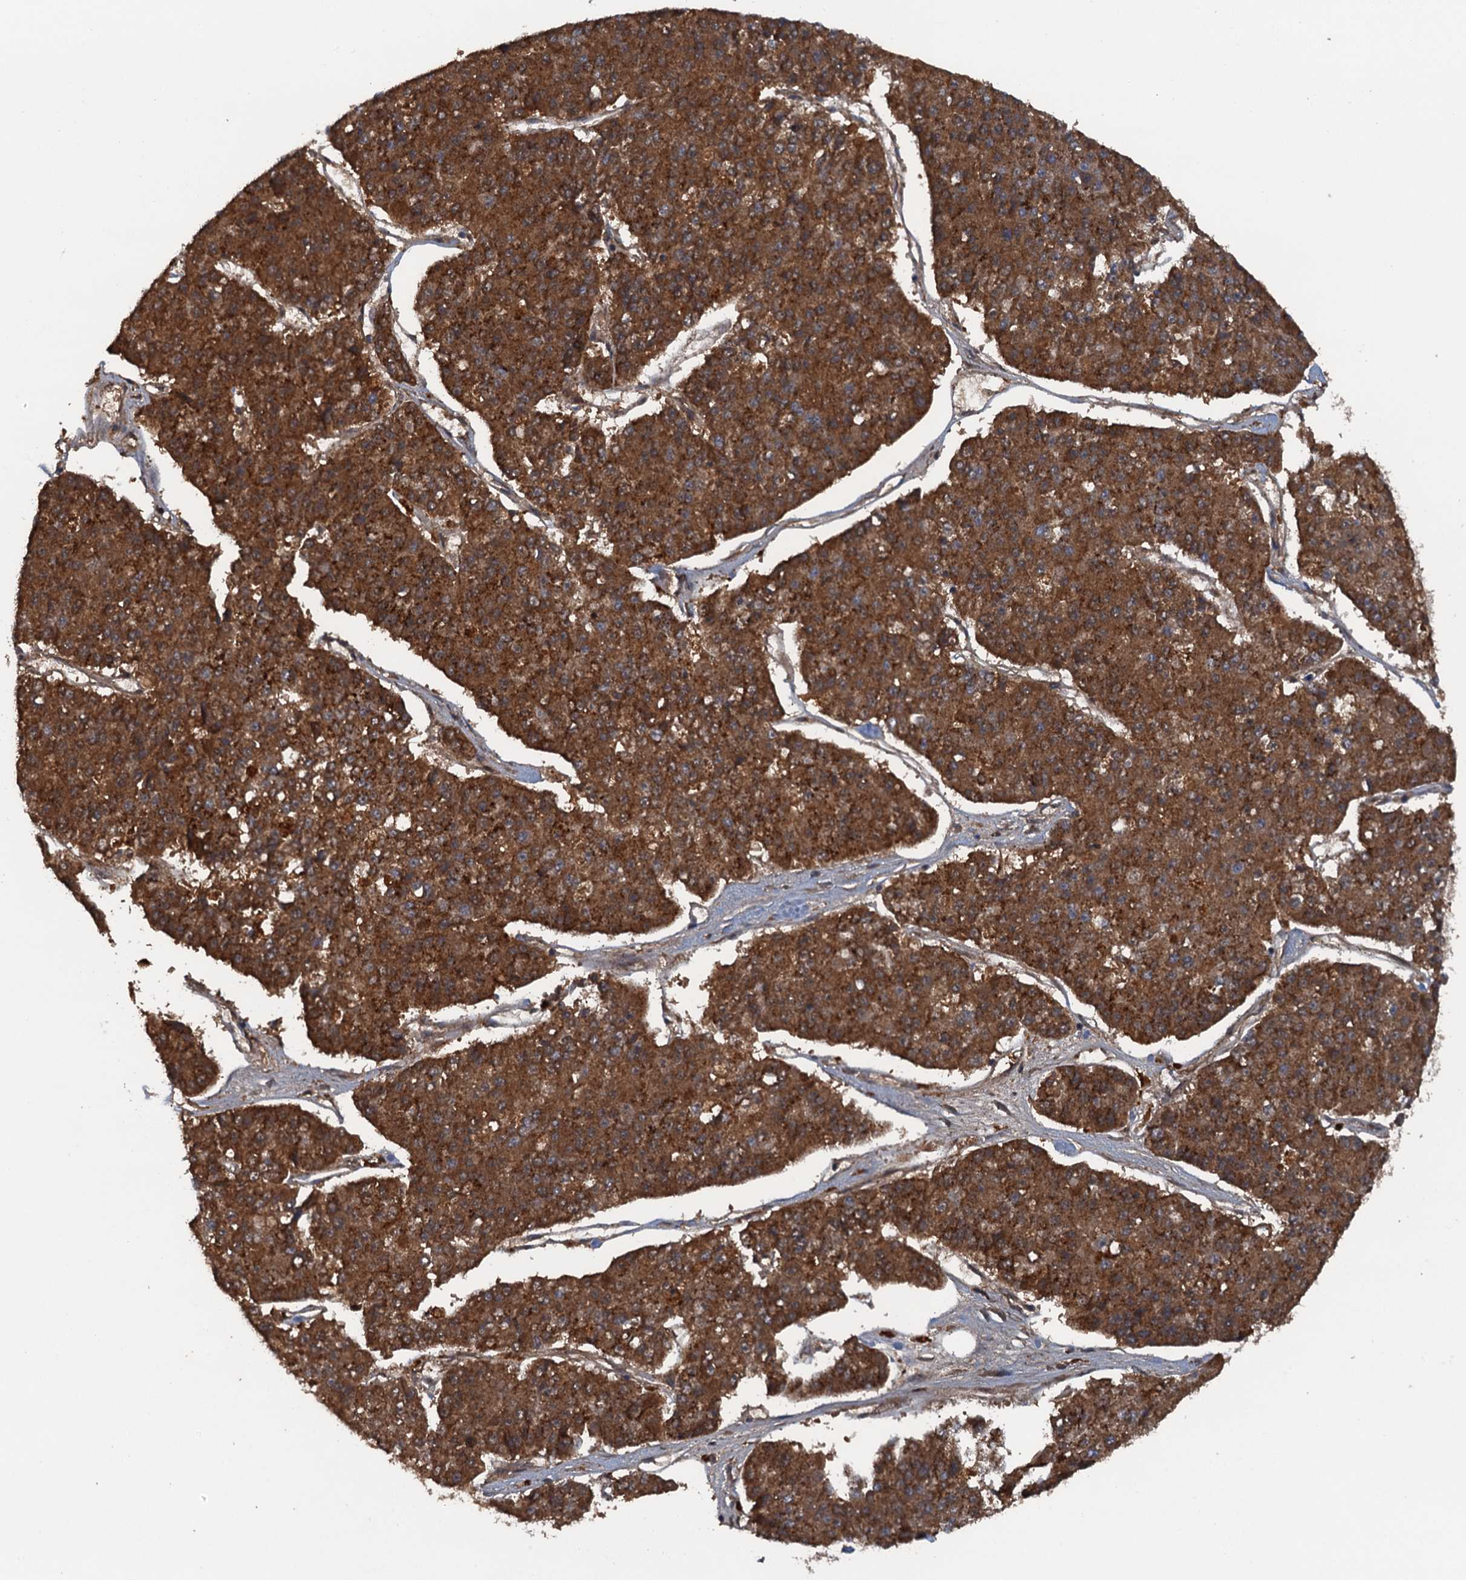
{"staining": {"intensity": "strong", "quantity": ">75%", "location": "cytoplasmic/membranous"}, "tissue": "pancreatic cancer", "cell_type": "Tumor cells", "image_type": "cancer", "snomed": [{"axis": "morphology", "description": "Adenocarcinoma, NOS"}, {"axis": "topography", "description": "Pancreas"}], "caption": "The image shows immunohistochemical staining of adenocarcinoma (pancreatic). There is strong cytoplasmic/membranous expression is appreciated in approximately >75% of tumor cells. (DAB (3,3'-diaminobenzidine) IHC with brightfield microscopy, high magnification).", "gene": "HAPLN3", "patient": {"sex": "male", "age": 50}}